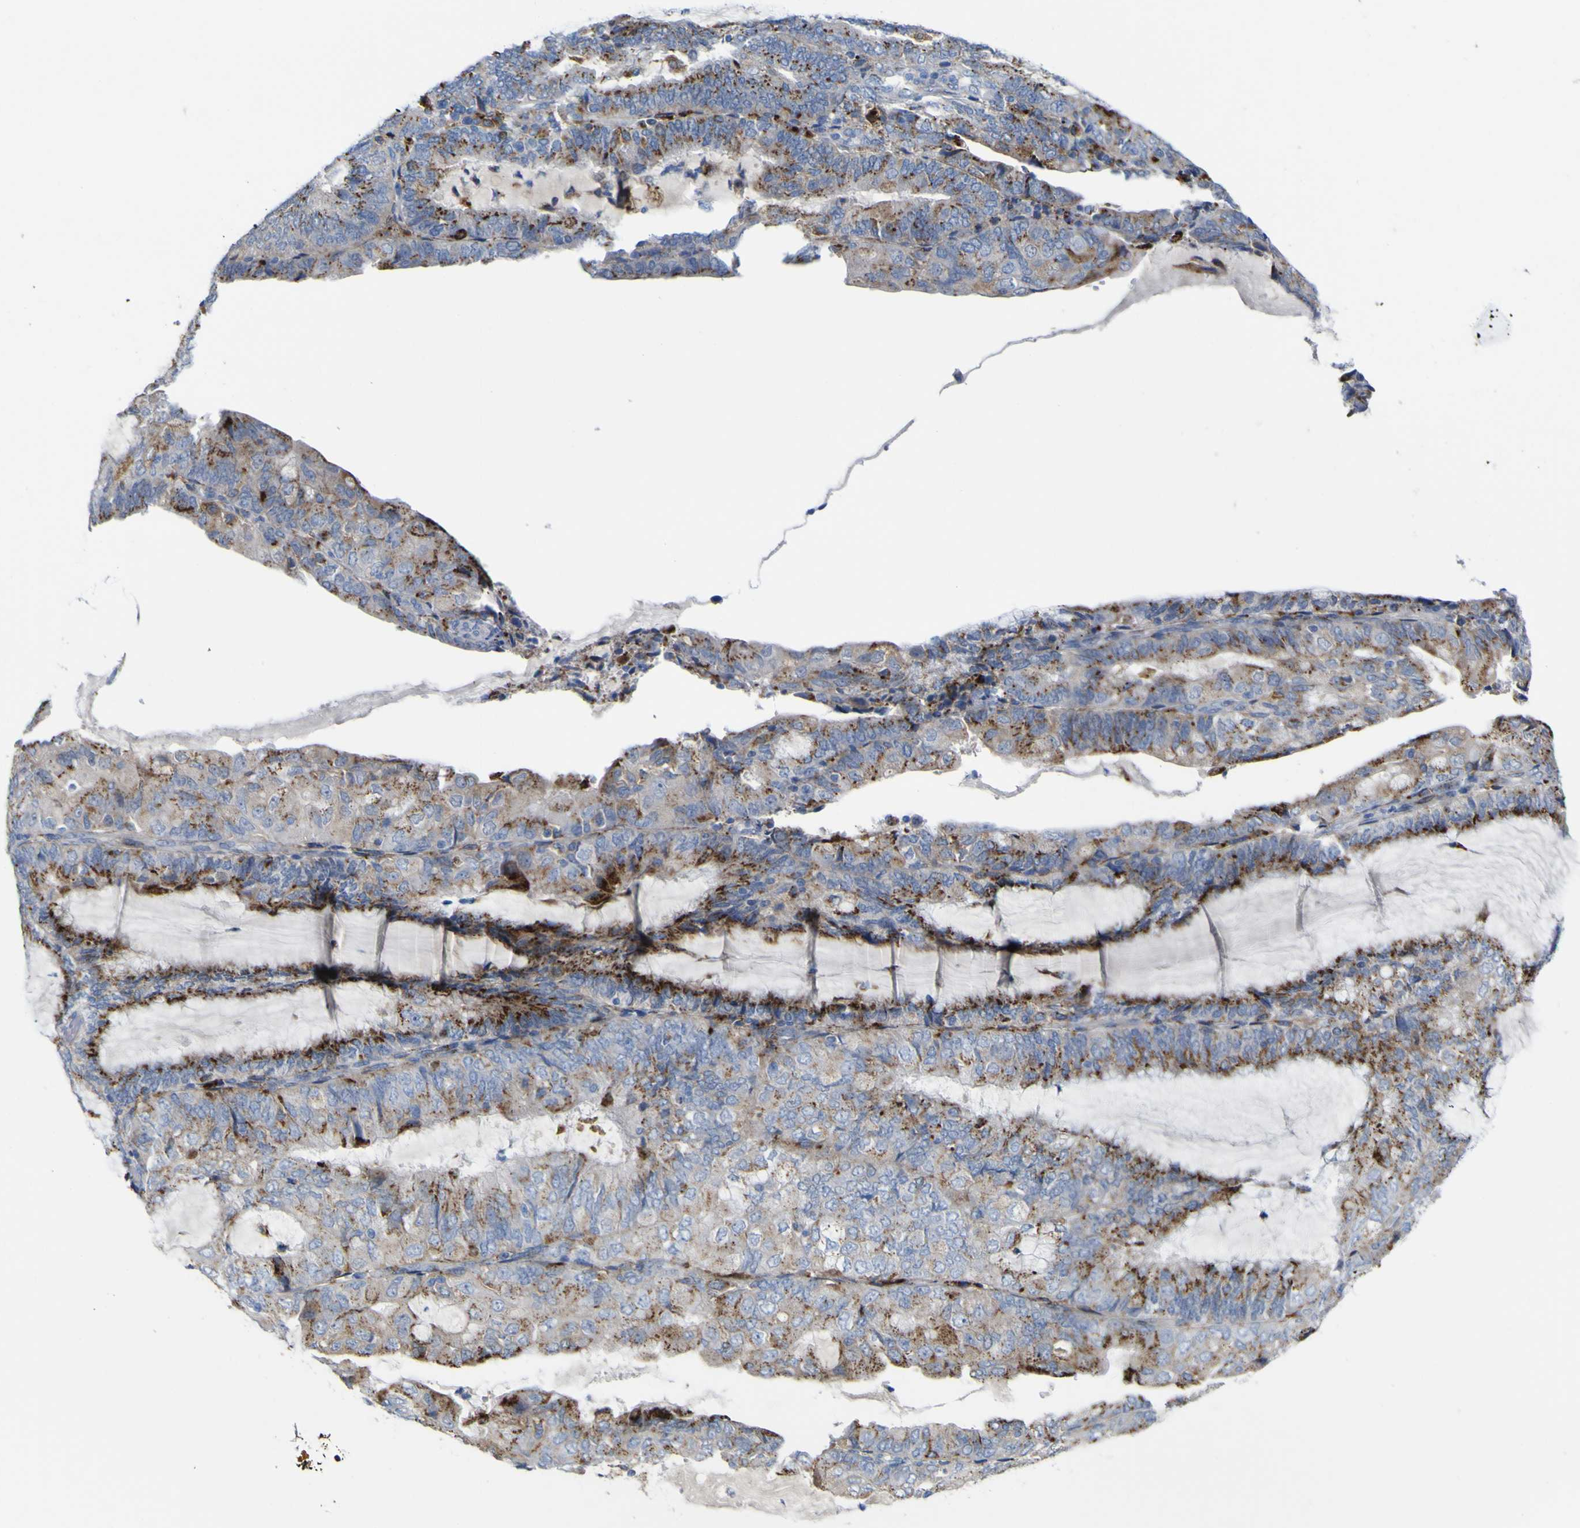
{"staining": {"intensity": "moderate", "quantity": "25%-75%", "location": "cytoplasmic/membranous"}, "tissue": "endometrial cancer", "cell_type": "Tumor cells", "image_type": "cancer", "snomed": [{"axis": "morphology", "description": "Adenocarcinoma, NOS"}, {"axis": "topography", "description": "Endometrium"}], "caption": "About 25%-75% of tumor cells in human endometrial cancer (adenocarcinoma) show moderate cytoplasmic/membranous protein expression as visualized by brown immunohistochemical staining.", "gene": "PTPRF", "patient": {"sex": "female", "age": 81}}